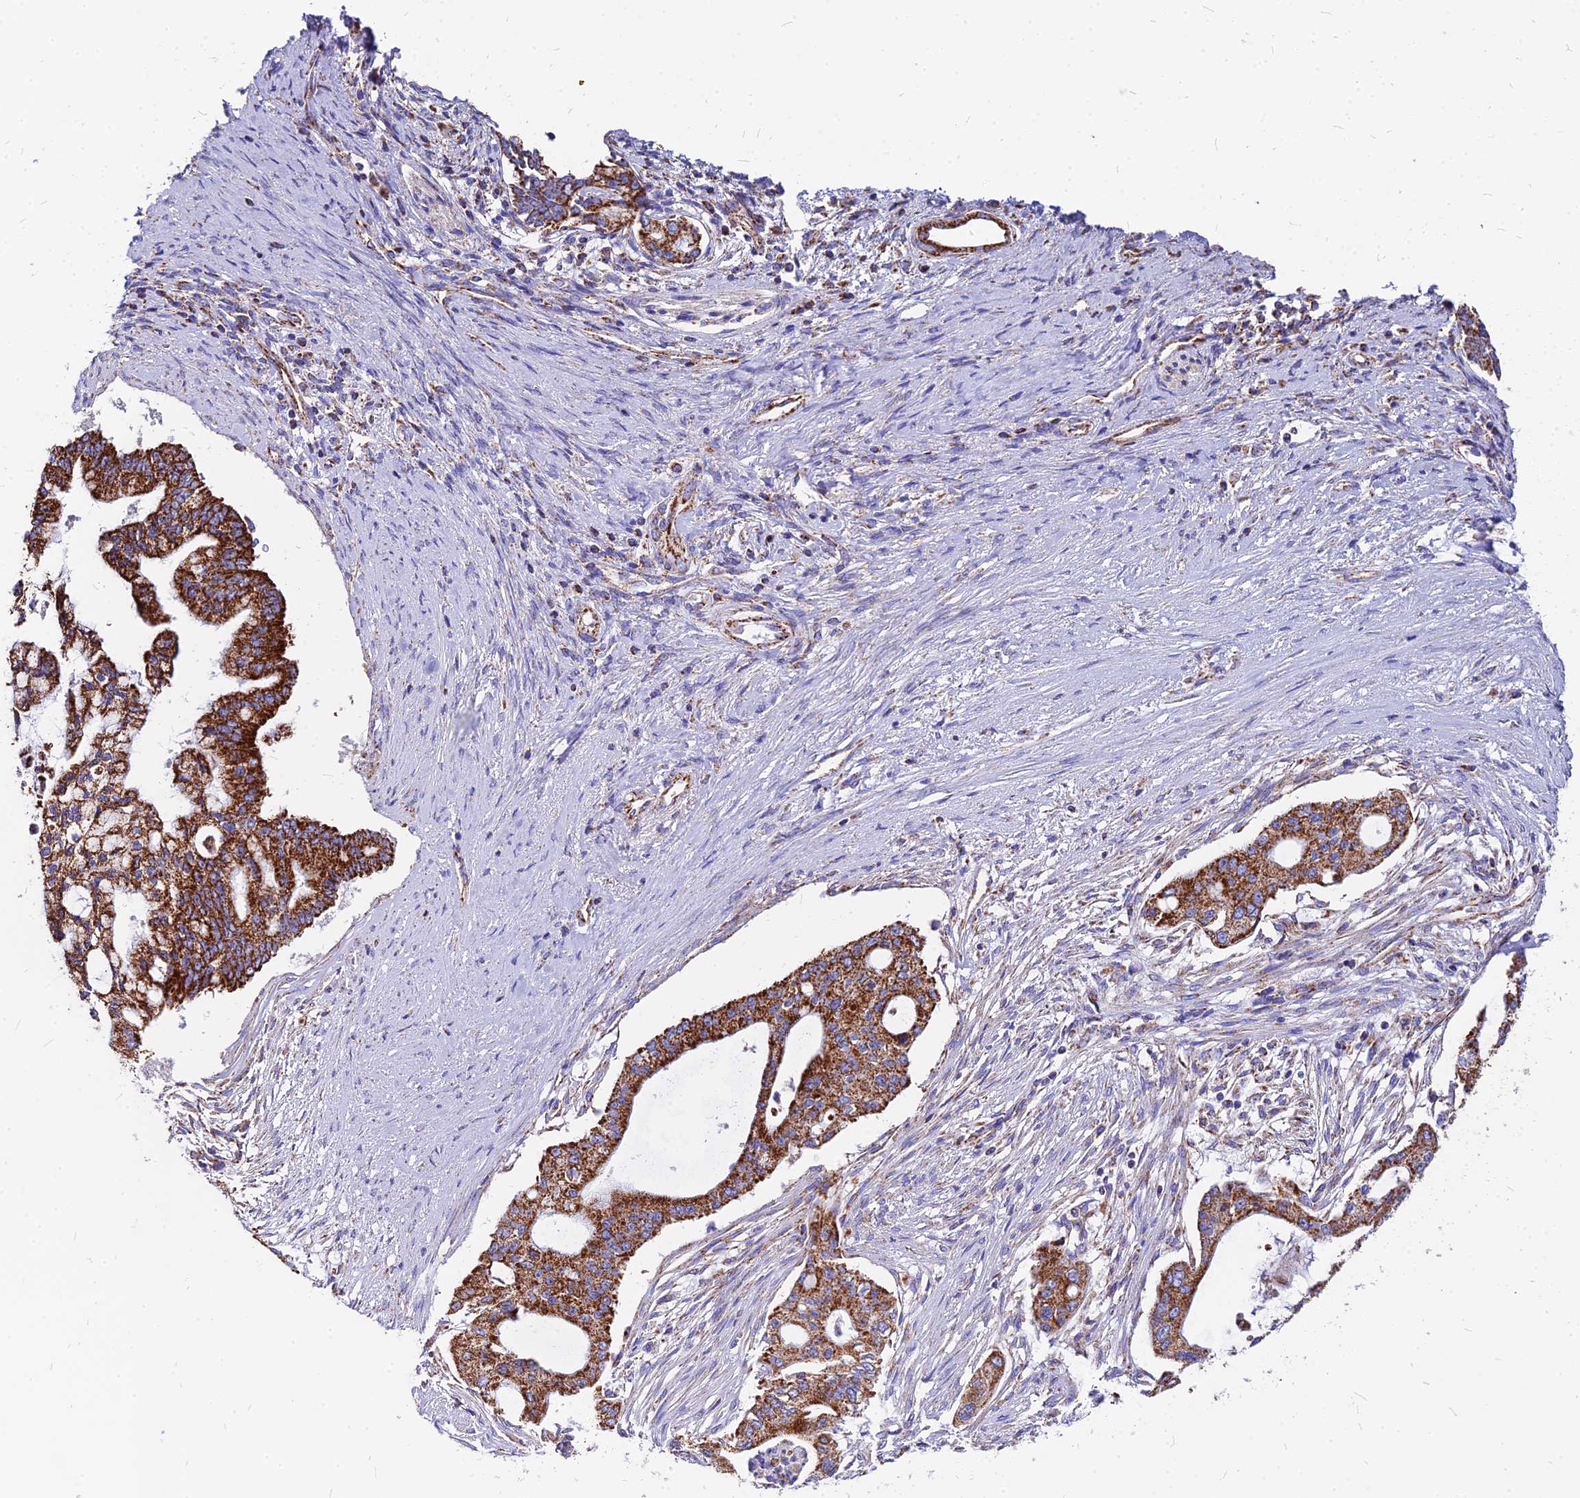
{"staining": {"intensity": "strong", "quantity": ">75%", "location": "cytoplasmic/membranous"}, "tissue": "pancreatic cancer", "cell_type": "Tumor cells", "image_type": "cancer", "snomed": [{"axis": "morphology", "description": "Adenocarcinoma, NOS"}, {"axis": "topography", "description": "Pancreas"}], "caption": "IHC photomicrograph of neoplastic tissue: pancreatic cancer stained using immunohistochemistry exhibits high levels of strong protein expression localized specifically in the cytoplasmic/membranous of tumor cells, appearing as a cytoplasmic/membranous brown color.", "gene": "DLD", "patient": {"sex": "male", "age": 46}}